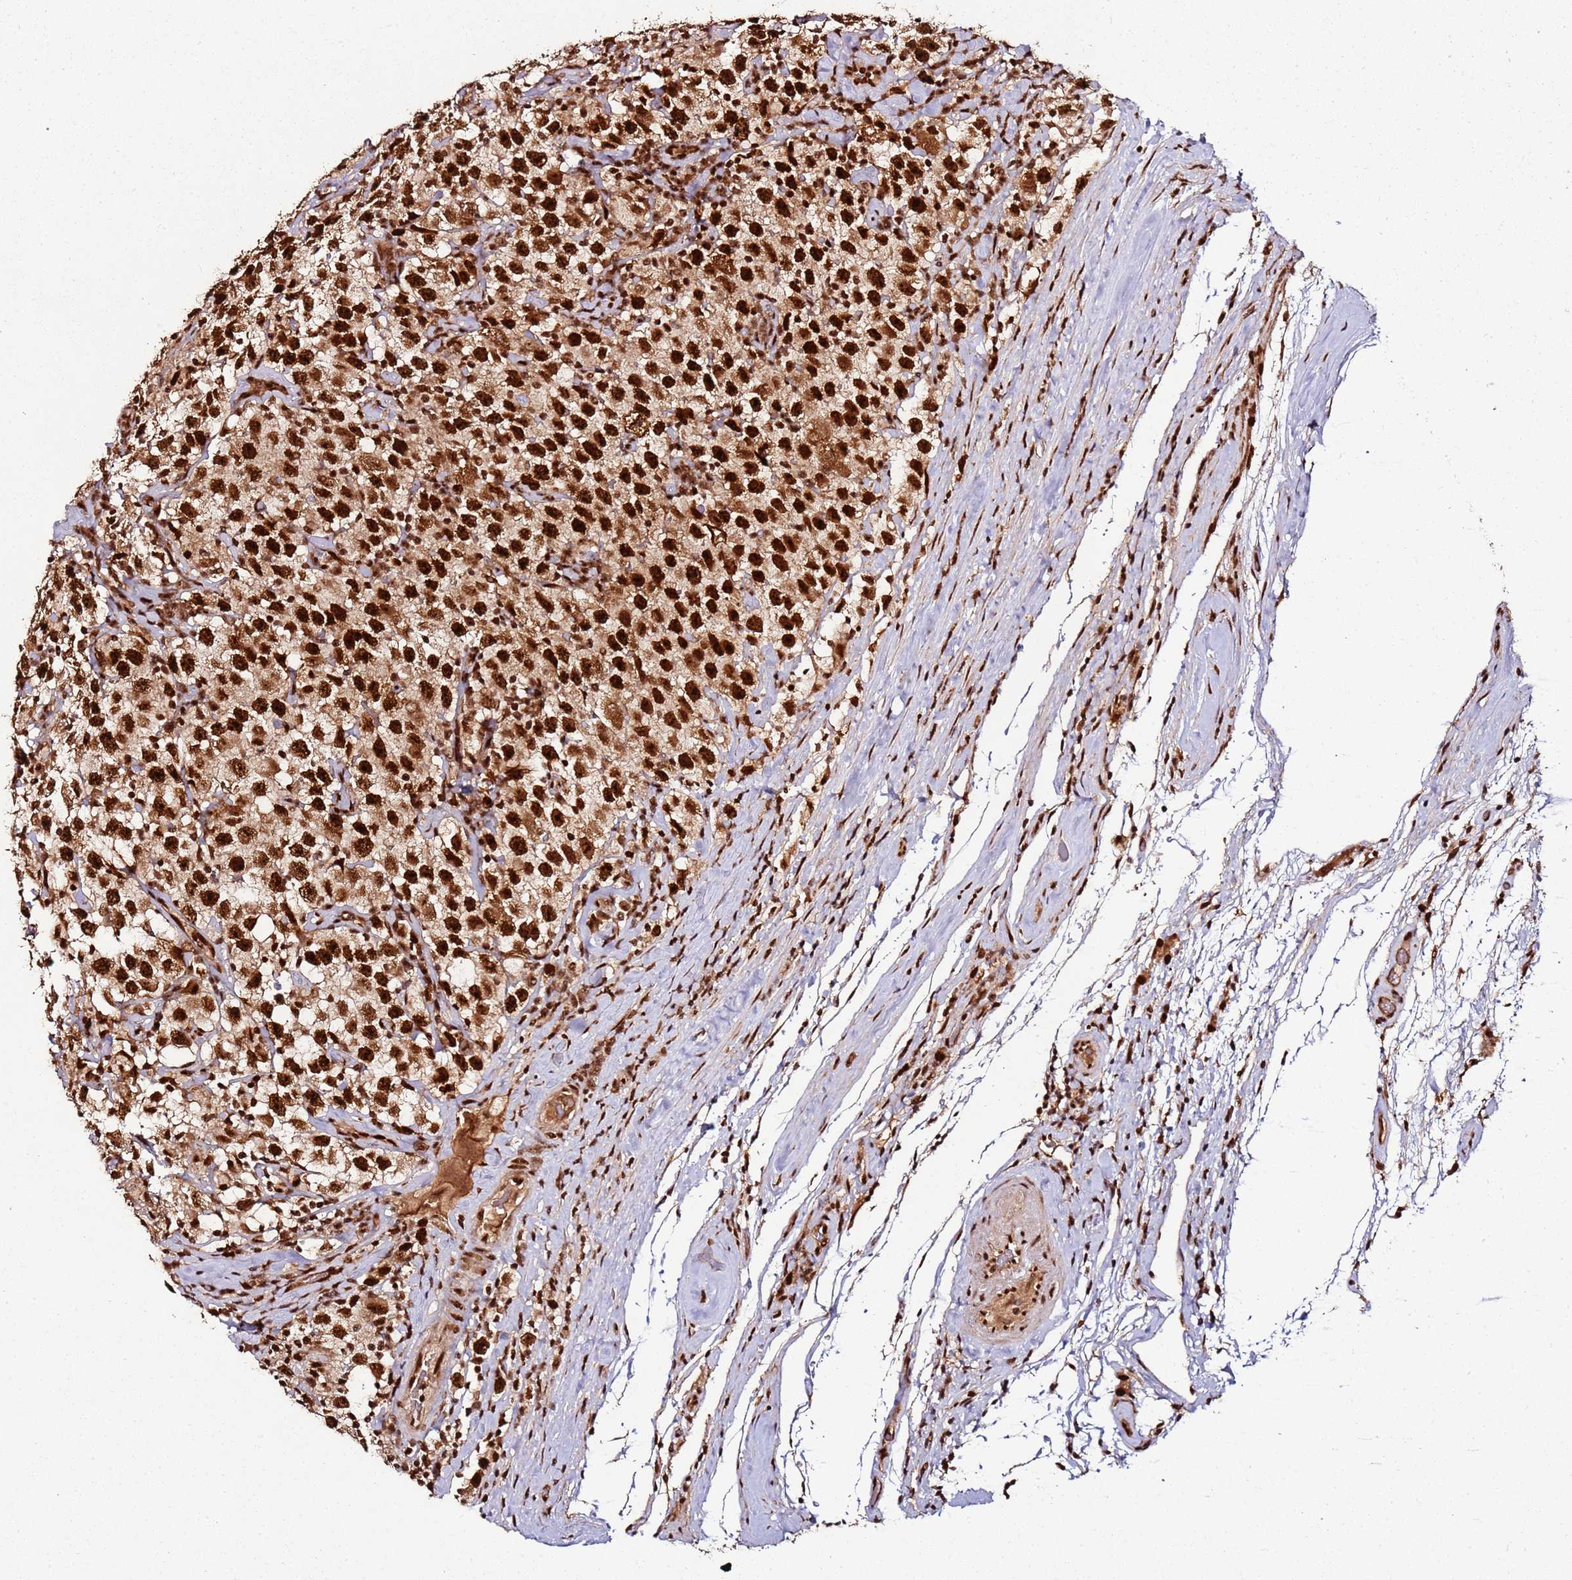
{"staining": {"intensity": "strong", "quantity": ">75%", "location": "nuclear"}, "tissue": "testis cancer", "cell_type": "Tumor cells", "image_type": "cancer", "snomed": [{"axis": "morphology", "description": "Seminoma, NOS"}, {"axis": "topography", "description": "Testis"}], "caption": "Protein staining displays strong nuclear staining in about >75% of tumor cells in testis cancer (seminoma). Nuclei are stained in blue.", "gene": "XRN2", "patient": {"sex": "male", "age": 41}}